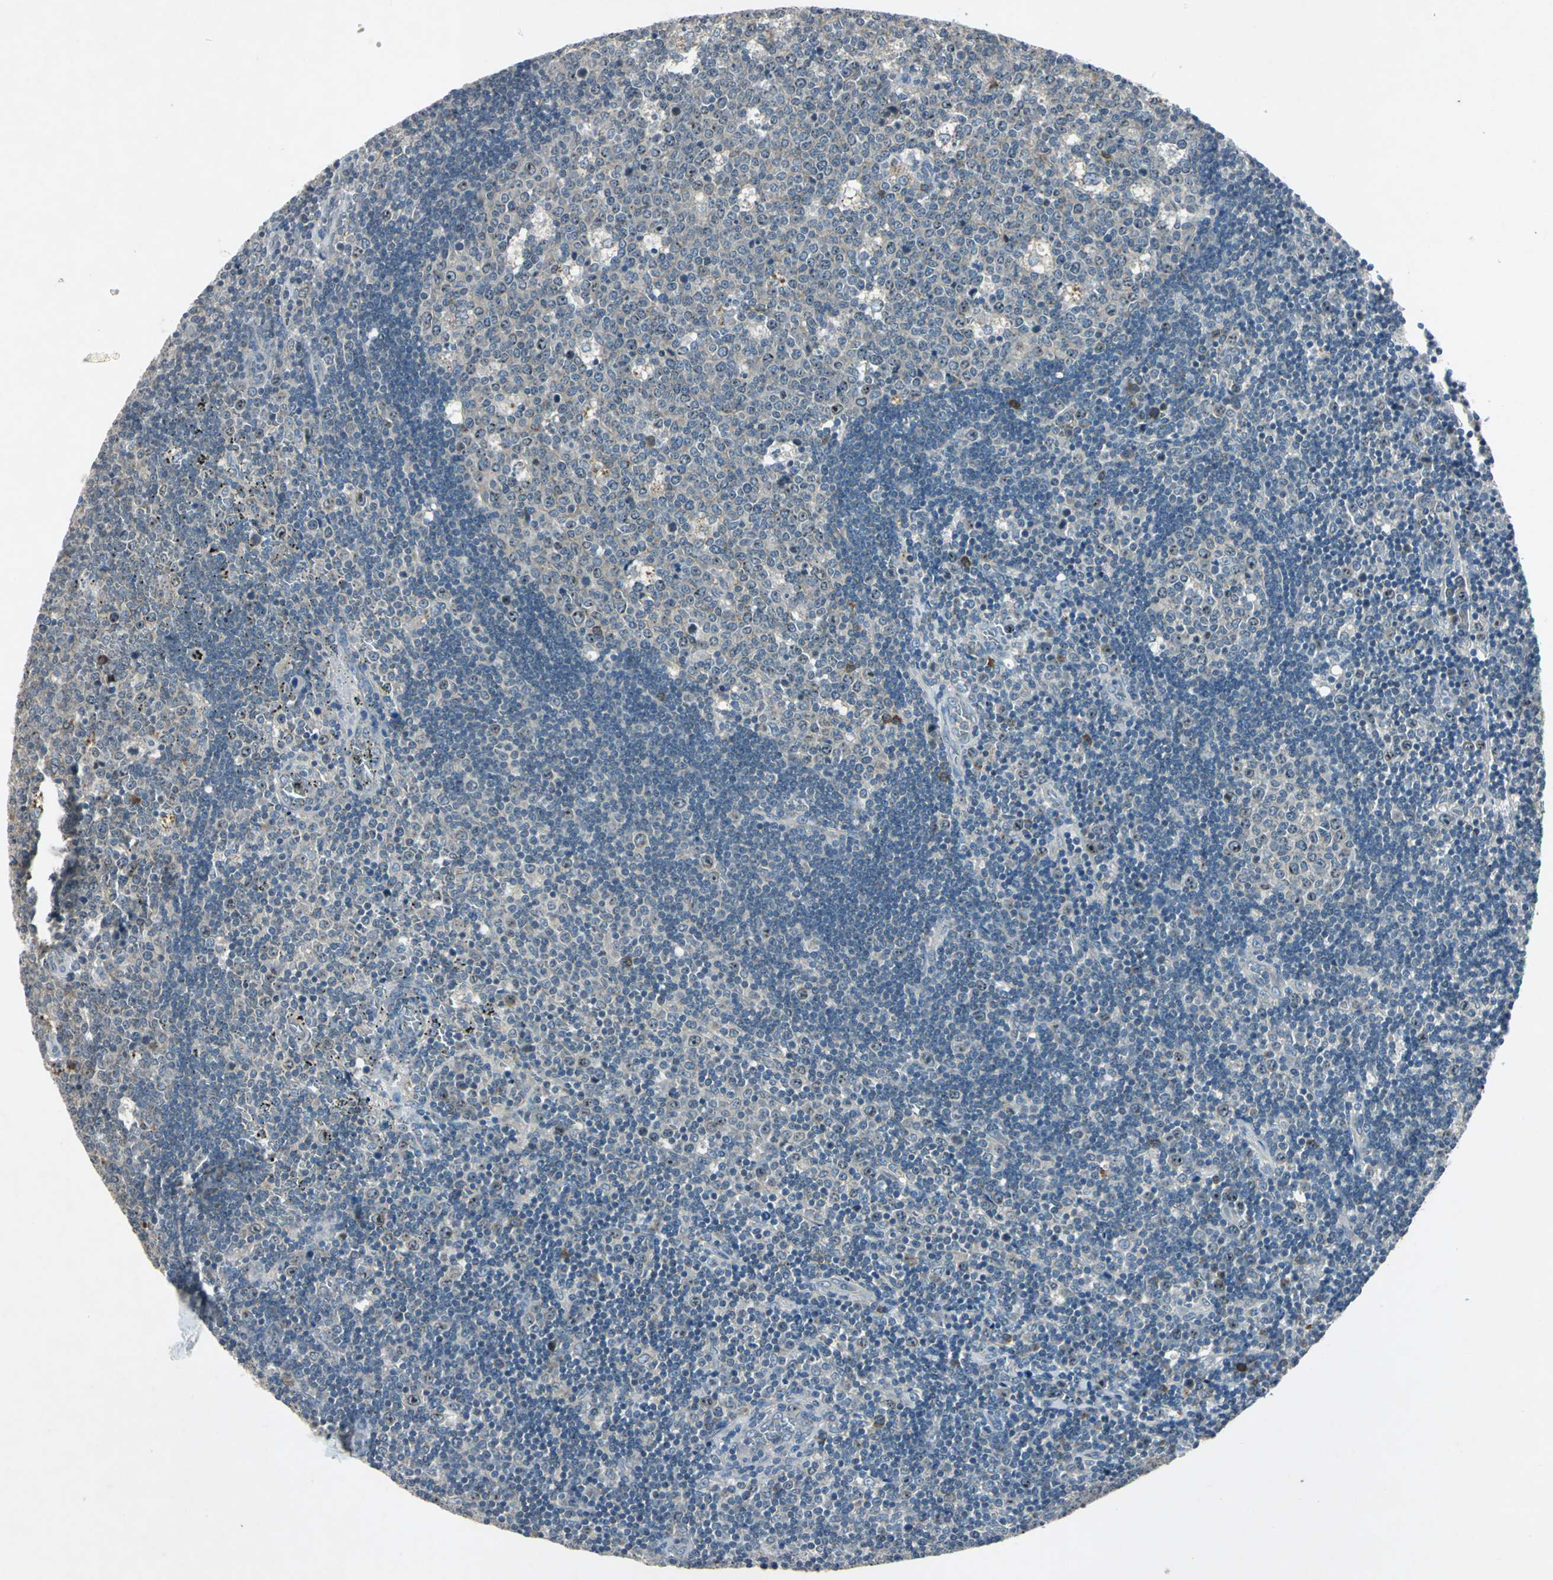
{"staining": {"intensity": "moderate", "quantity": "<25%", "location": "cytoplasmic/membranous"}, "tissue": "lymph node", "cell_type": "Germinal center cells", "image_type": "normal", "snomed": [{"axis": "morphology", "description": "Normal tissue, NOS"}, {"axis": "topography", "description": "Lymph node"}, {"axis": "topography", "description": "Salivary gland"}], "caption": "Brown immunohistochemical staining in normal human lymph node reveals moderate cytoplasmic/membranous staining in about <25% of germinal center cells. (DAB (3,3'-diaminobenzidine) IHC, brown staining for protein, blue staining for nuclei).", "gene": "SLC2A13", "patient": {"sex": "male", "age": 8}}